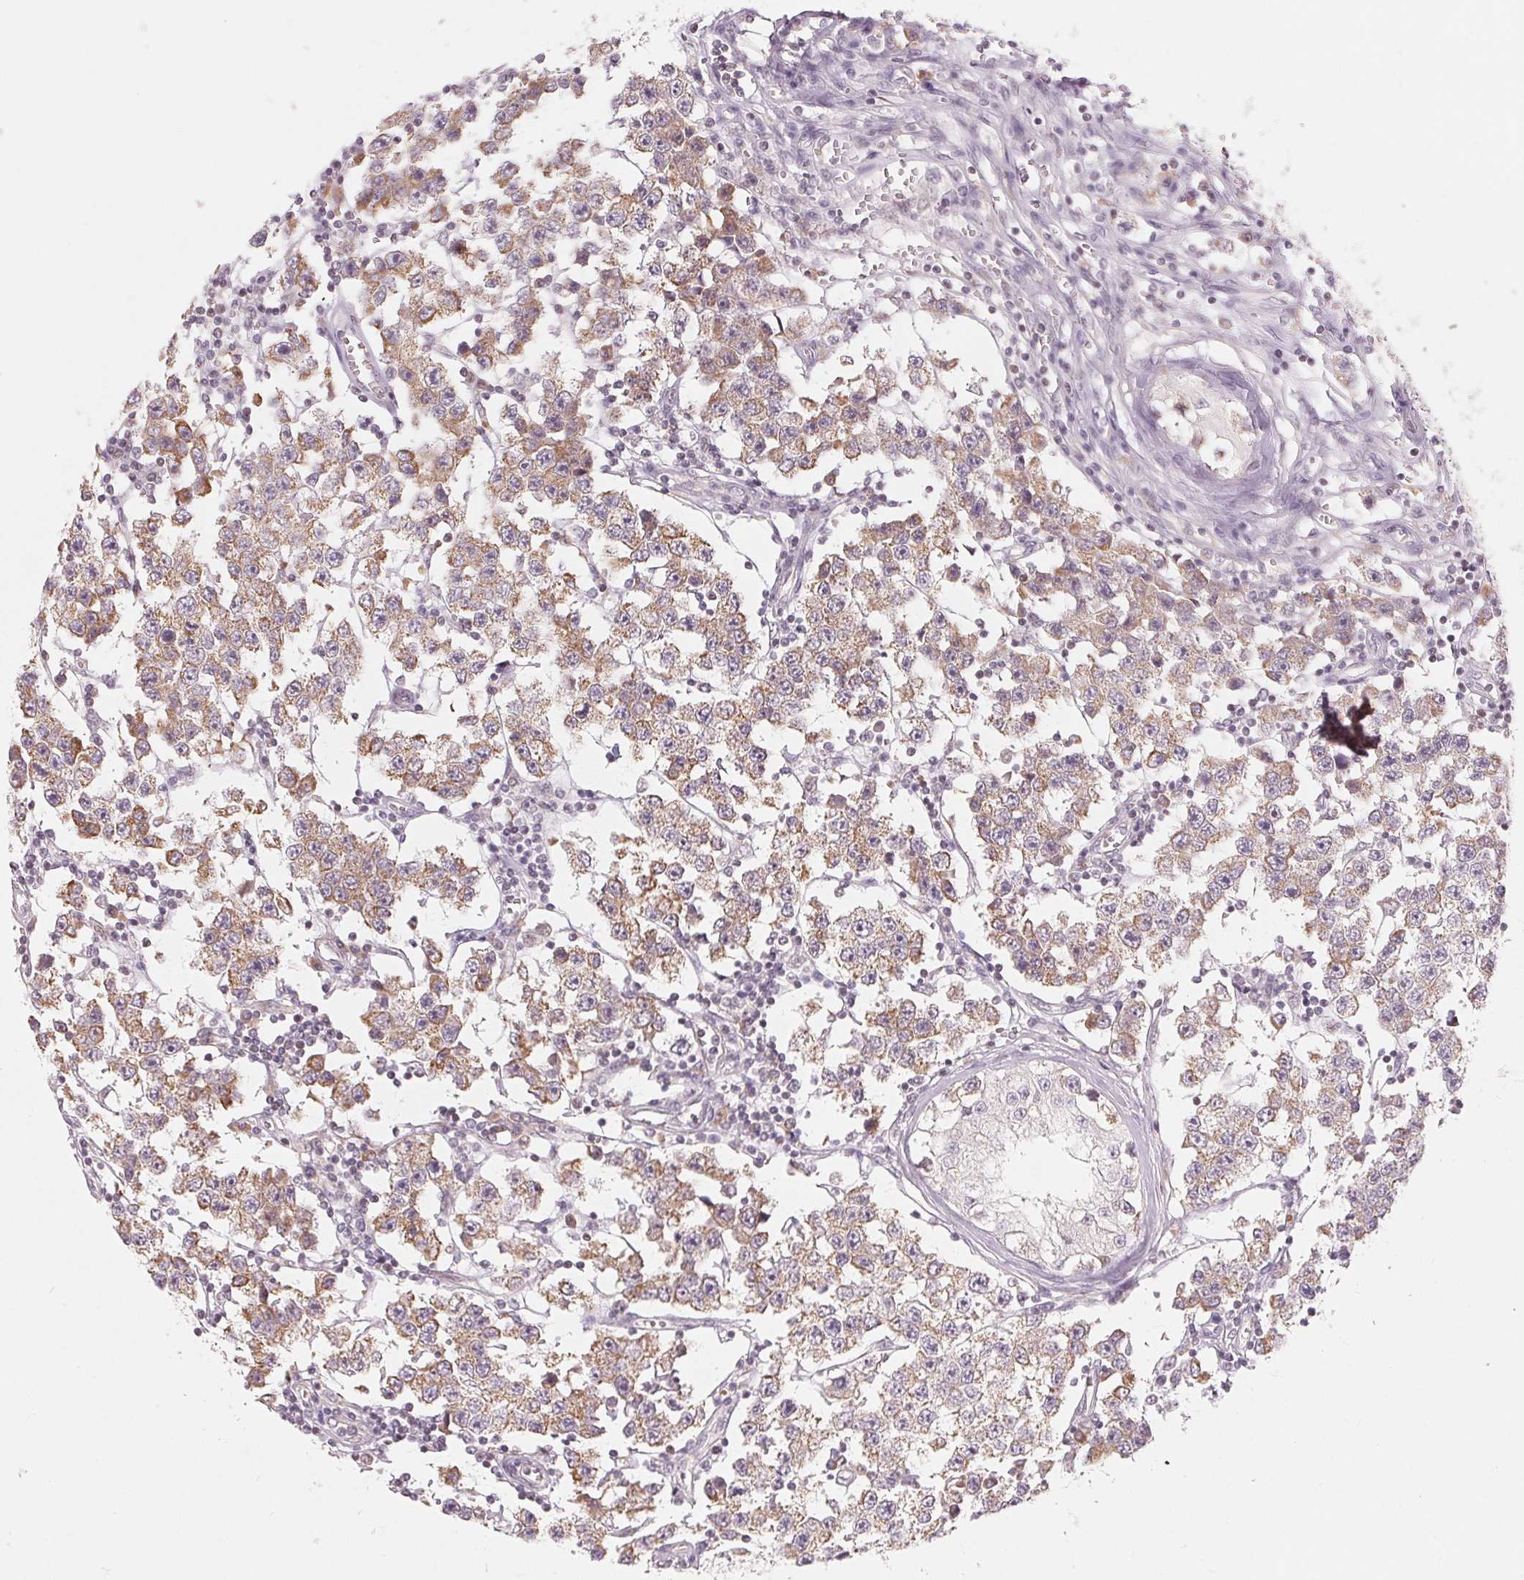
{"staining": {"intensity": "moderate", "quantity": ">75%", "location": "cytoplasmic/membranous"}, "tissue": "testis cancer", "cell_type": "Tumor cells", "image_type": "cancer", "snomed": [{"axis": "morphology", "description": "Seminoma, NOS"}, {"axis": "topography", "description": "Testis"}], "caption": "Tumor cells exhibit moderate cytoplasmic/membranous expression in approximately >75% of cells in testis seminoma.", "gene": "DENND2C", "patient": {"sex": "male", "age": 34}}